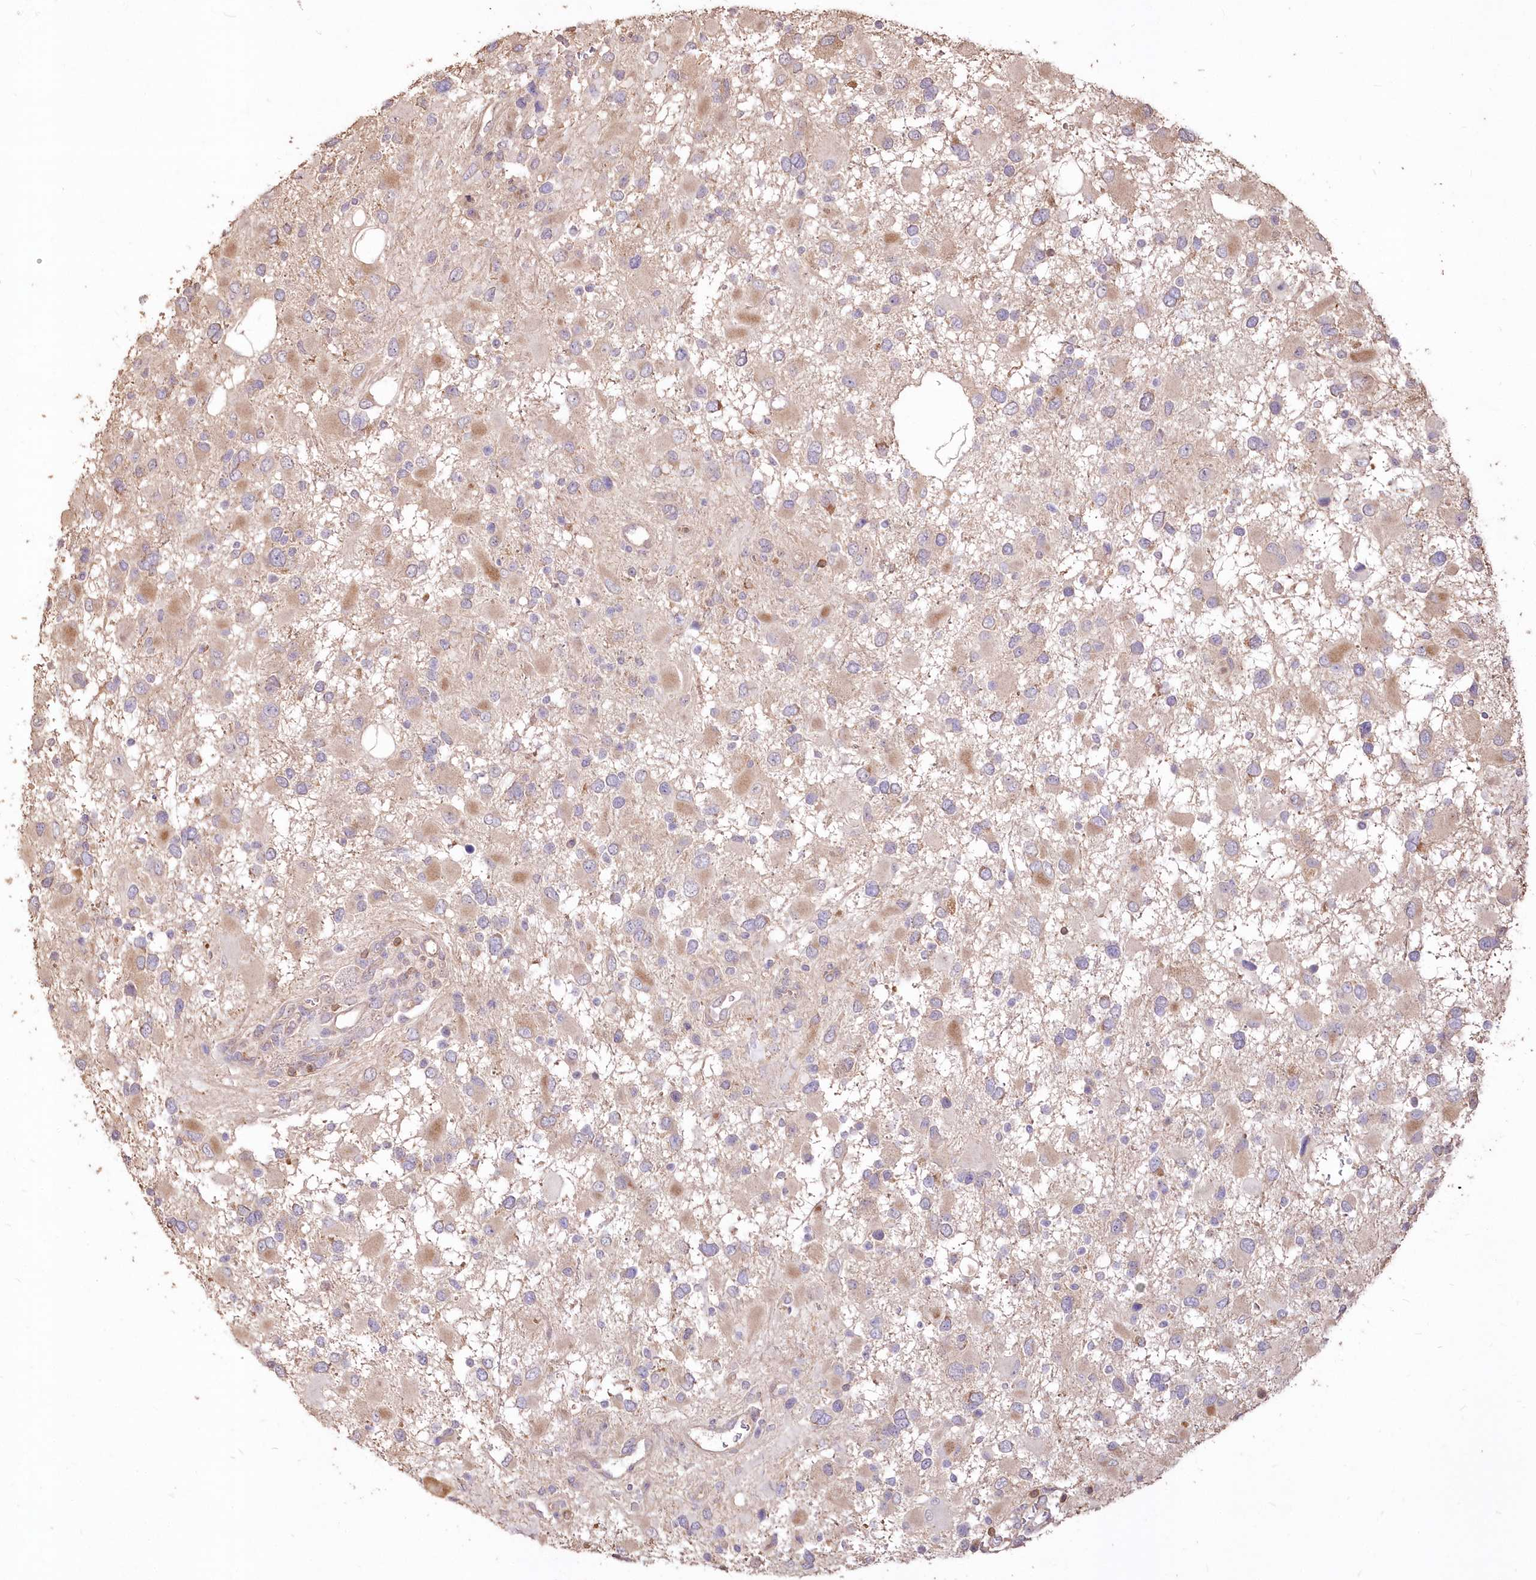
{"staining": {"intensity": "weak", "quantity": "25%-75%", "location": "cytoplasmic/membranous"}, "tissue": "glioma", "cell_type": "Tumor cells", "image_type": "cancer", "snomed": [{"axis": "morphology", "description": "Glioma, malignant, High grade"}, {"axis": "topography", "description": "Brain"}], "caption": "Human malignant glioma (high-grade) stained with a brown dye reveals weak cytoplasmic/membranous positive expression in about 25%-75% of tumor cells.", "gene": "STK17B", "patient": {"sex": "male", "age": 53}}